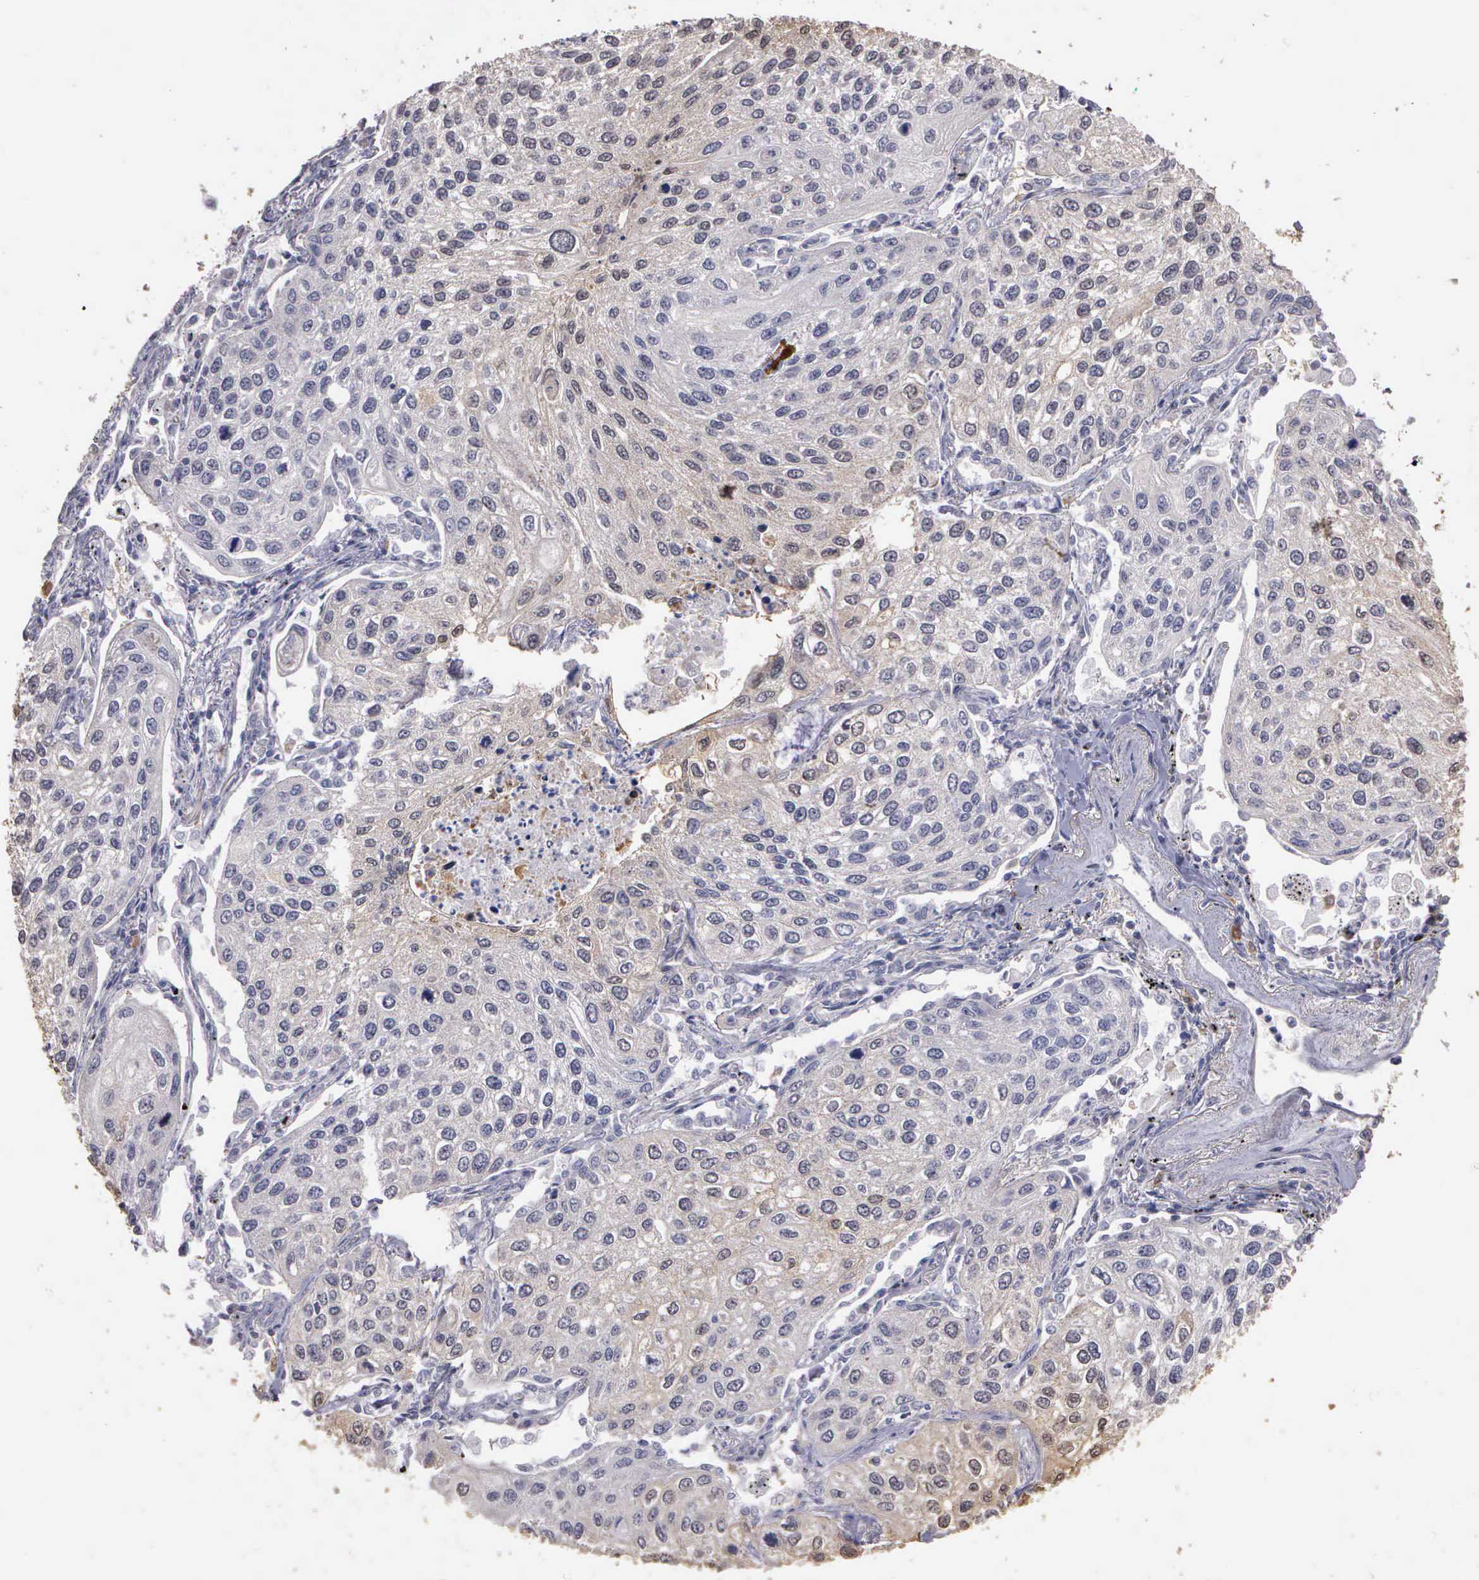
{"staining": {"intensity": "negative", "quantity": "none", "location": "none"}, "tissue": "lung cancer", "cell_type": "Tumor cells", "image_type": "cancer", "snomed": [{"axis": "morphology", "description": "Squamous cell carcinoma, NOS"}, {"axis": "topography", "description": "Lung"}], "caption": "Lung cancer stained for a protein using immunohistochemistry exhibits no positivity tumor cells.", "gene": "ENO3", "patient": {"sex": "male", "age": 75}}